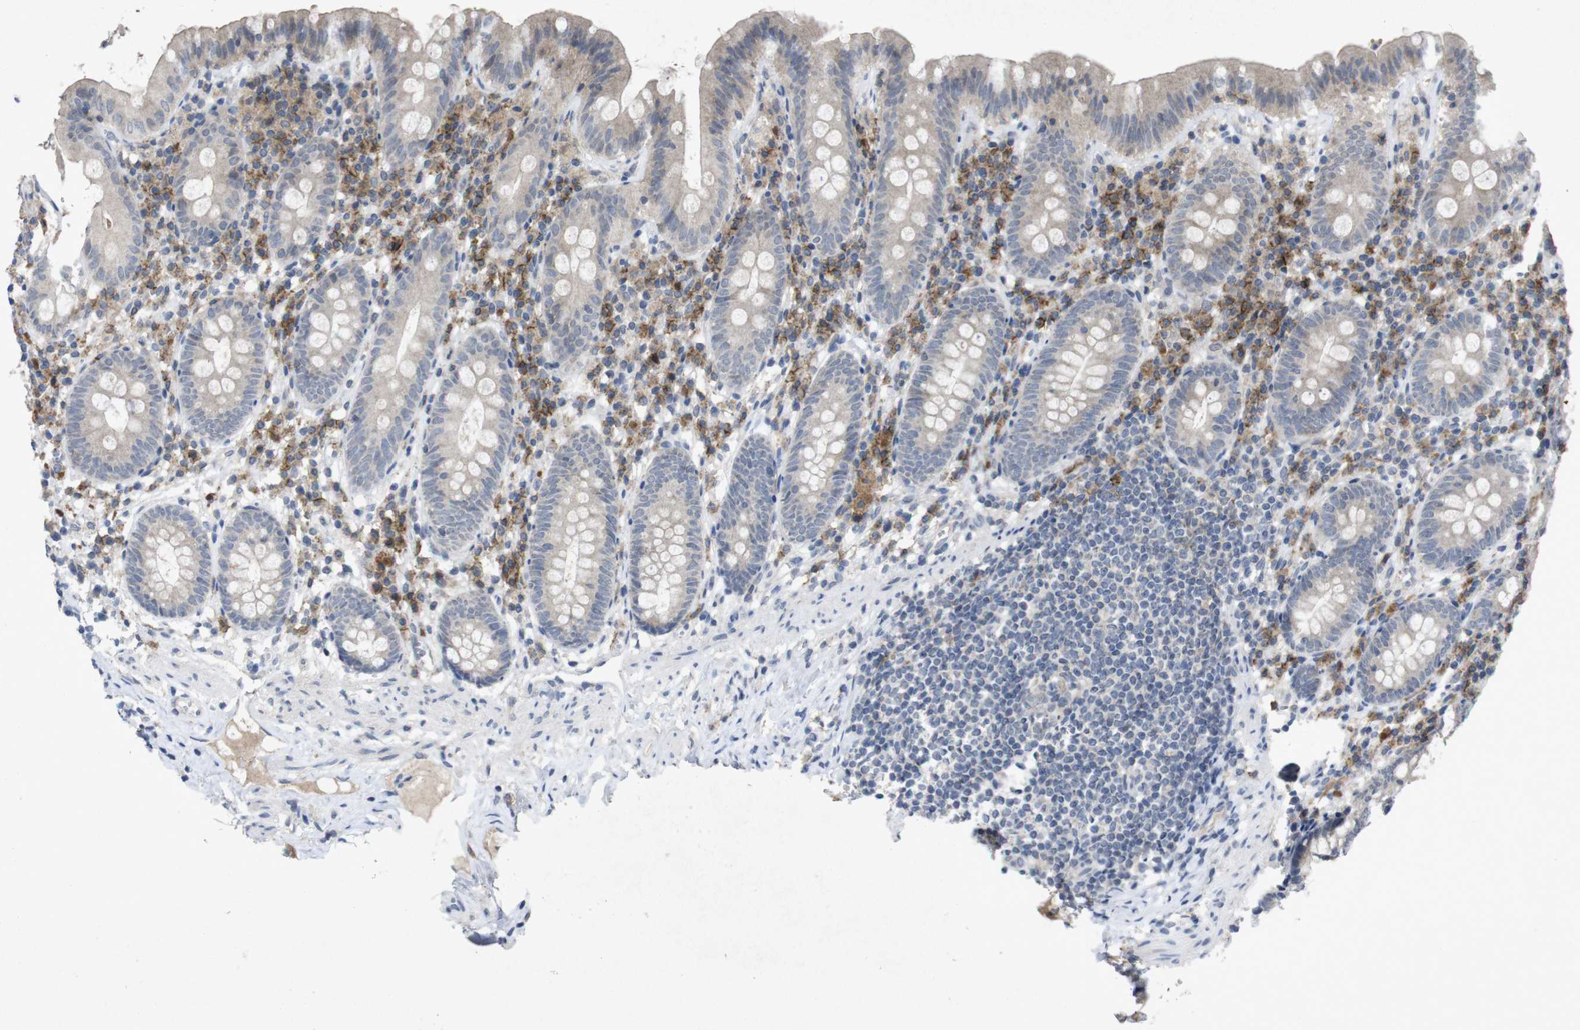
{"staining": {"intensity": "weak", "quantity": "<25%", "location": "cytoplasmic/membranous"}, "tissue": "appendix", "cell_type": "Glandular cells", "image_type": "normal", "snomed": [{"axis": "morphology", "description": "Normal tissue, NOS"}, {"axis": "topography", "description": "Appendix"}], "caption": "Immunohistochemistry micrograph of benign appendix: appendix stained with DAB (3,3'-diaminobenzidine) displays no significant protein staining in glandular cells. Nuclei are stained in blue.", "gene": "SLAMF7", "patient": {"sex": "male", "age": 52}}